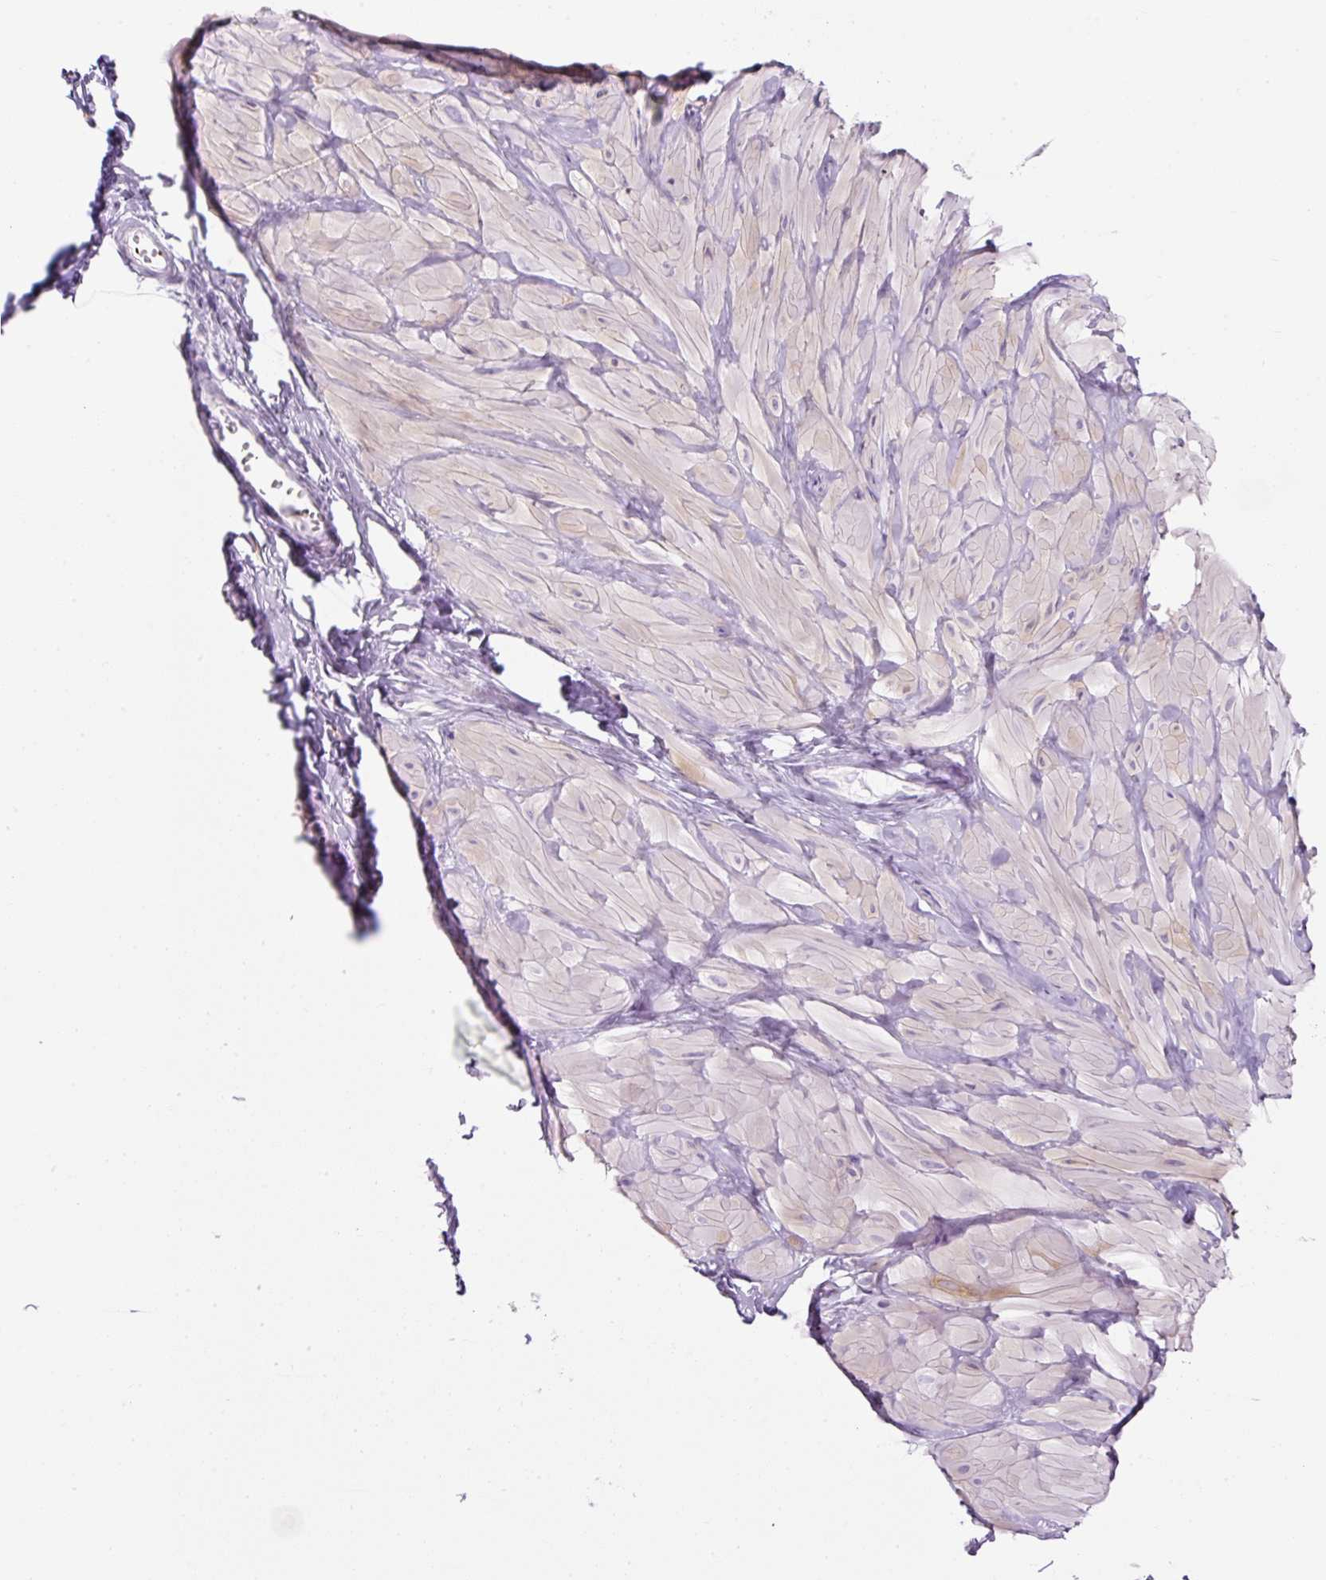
{"staining": {"intensity": "negative", "quantity": "none", "location": "none"}, "tissue": "adipose tissue", "cell_type": "Adipocytes", "image_type": "normal", "snomed": [{"axis": "morphology", "description": "Normal tissue, NOS"}, {"axis": "topography", "description": "Soft tissue"}, {"axis": "topography", "description": "Adipose tissue"}, {"axis": "topography", "description": "Vascular tissue"}, {"axis": "topography", "description": "Peripheral nerve tissue"}], "caption": "Adipocytes are negative for protein expression in unremarkable human adipose tissue.", "gene": "ENSG00000288796", "patient": {"sex": "male", "age": 29}}